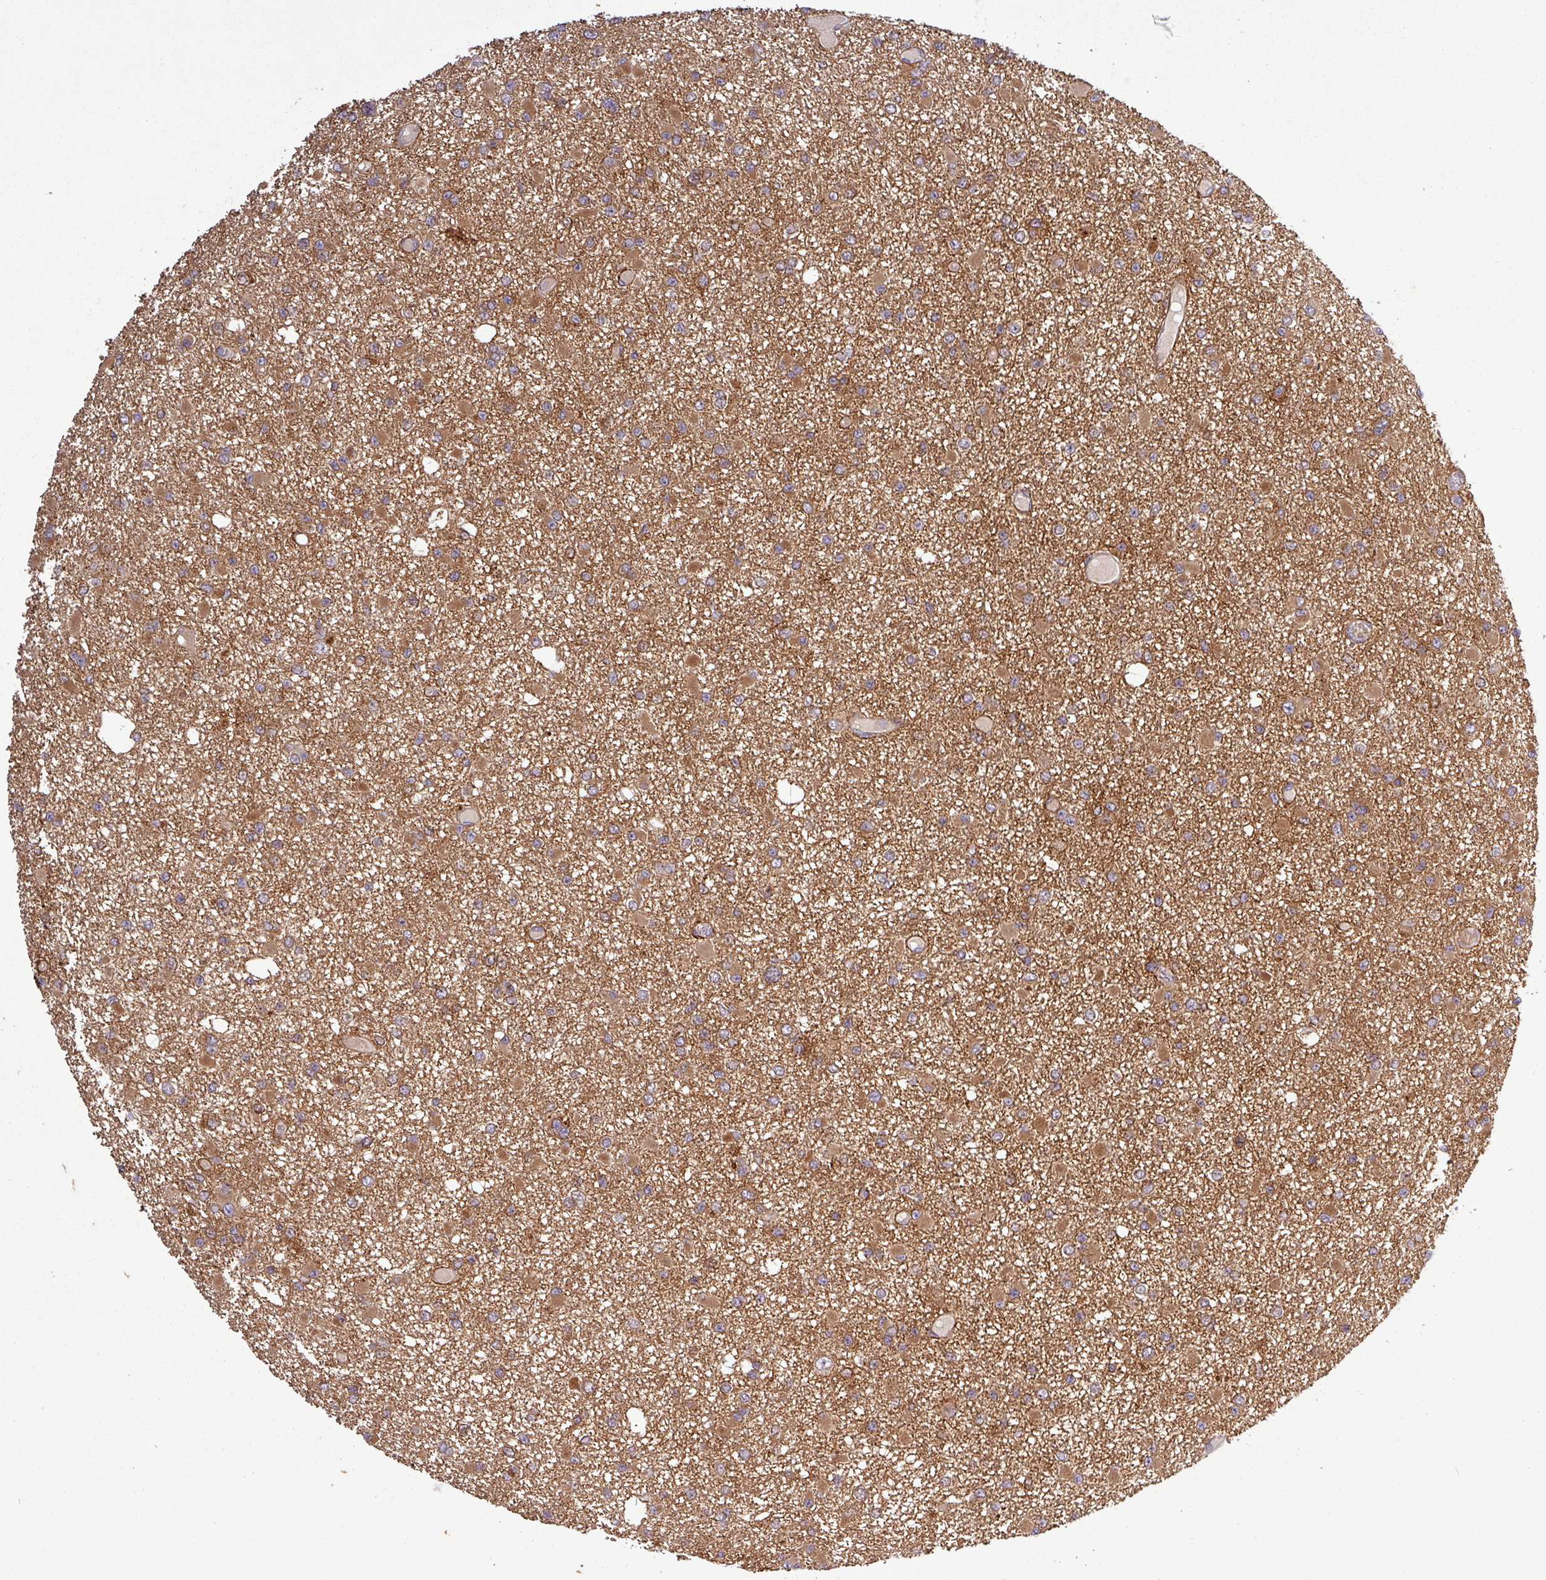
{"staining": {"intensity": "moderate", "quantity": ">75%", "location": "cytoplasmic/membranous"}, "tissue": "glioma", "cell_type": "Tumor cells", "image_type": "cancer", "snomed": [{"axis": "morphology", "description": "Glioma, malignant, Low grade"}, {"axis": "topography", "description": "Brain"}], "caption": "Immunohistochemical staining of human low-grade glioma (malignant) exhibits medium levels of moderate cytoplasmic/membranous expression in approximately >75% of tumor cells.", "gene": "SIRPB2", "patient": {"sex": "female", "age": 22}}